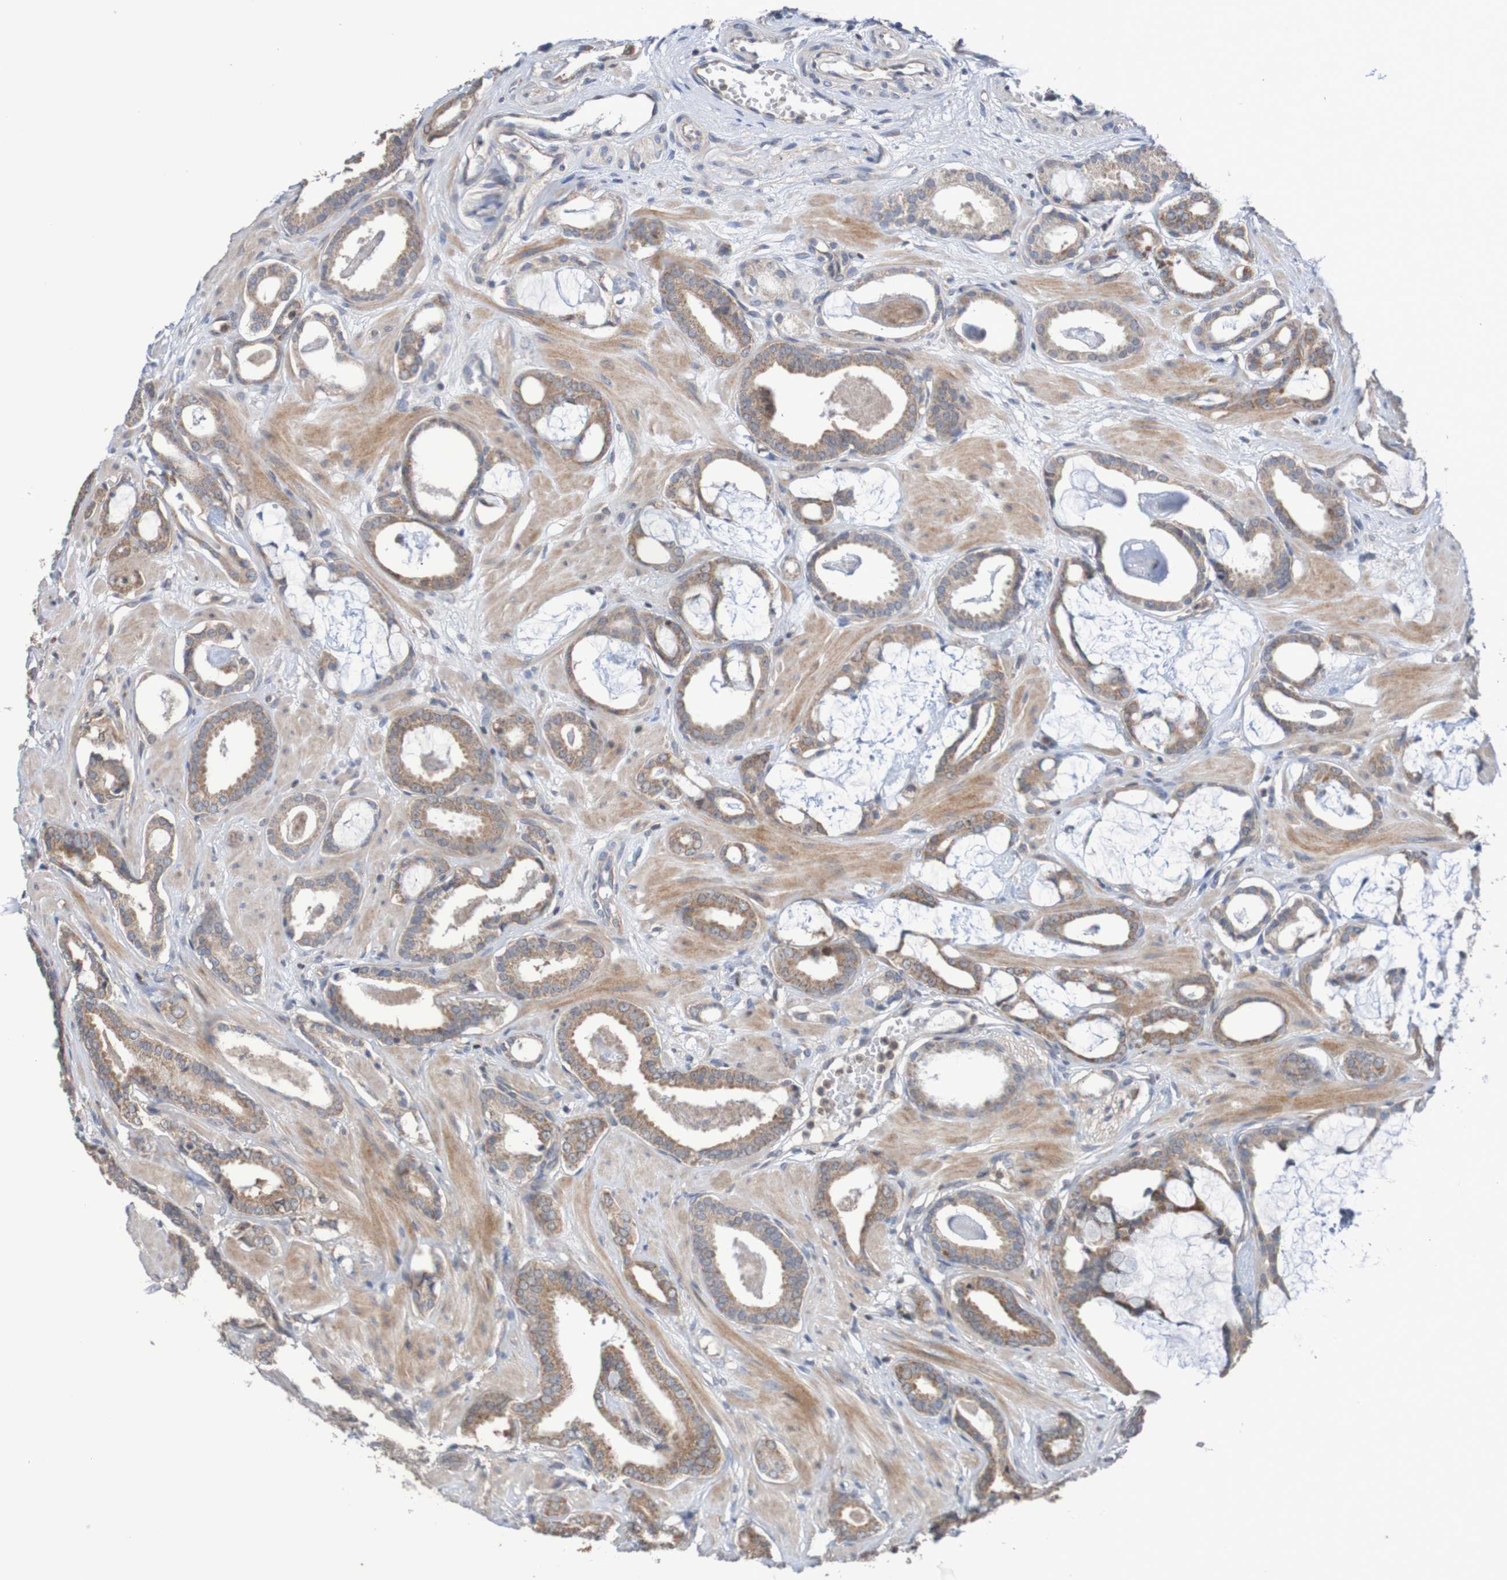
{"staining": {"intensity": "moderate", "quantity": "25%-75%", "location": "cytoplasmic/membranous"}, "tissue": "prostate cancer", "cell_type": "Tumor cells", "image_type": "cancer", "snomed": [{"axis": "morphology", "description": "Adenocarcinoma, Low grade"}, {"axis": "topography", "description": "Prostate"}], "caption": "Moderate cytoplasmic/membranous staining for a protein is identified in about 25%-75% of tumor cells of prostate adenocarcinoma (low-grade) using immunohistochemistry.", "gene": "C3orf18", "patient": {"sex": "male", "age": 53}}